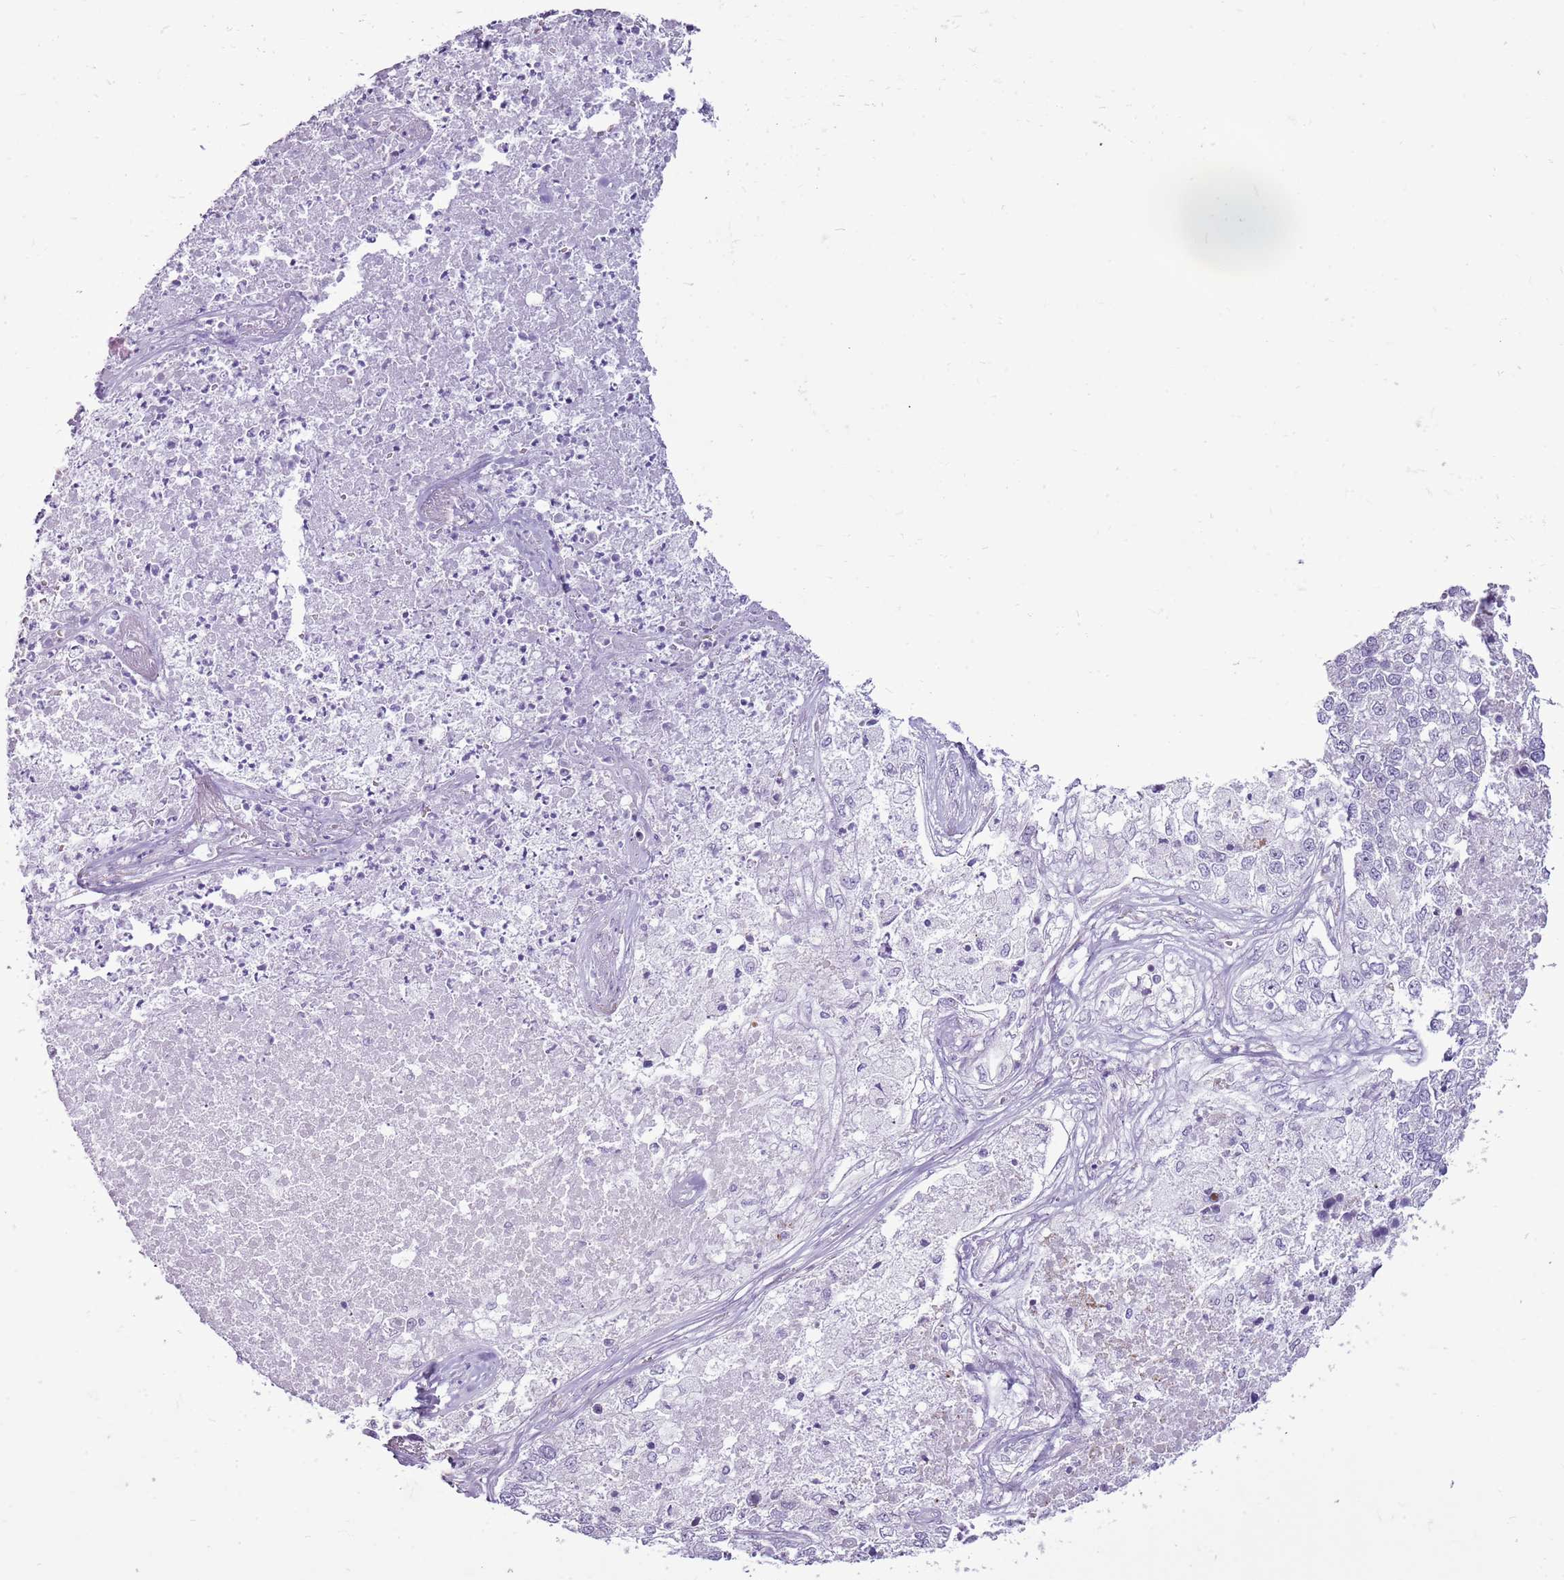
{"staining": {"intensity": "negative", "quantity": "none", "location": "none"}, "tissue": "lung cancer", "cell_type": "Tumor cells", "image_type": "cancer", "snomed": [{"axis": "morphology", "description": "Adenocarcinoma, NOS"}, {"axis": "topography", "description": "Lung"}], "caption": "This micrograph is of lung adenocarcinoma stained with IHC to label a protein in brown with the nuclei are counter-stained blue. There is no positivity in tumor cells.", "gene": "RPL3L", "patient": {"sex": "male", "age": 49}}